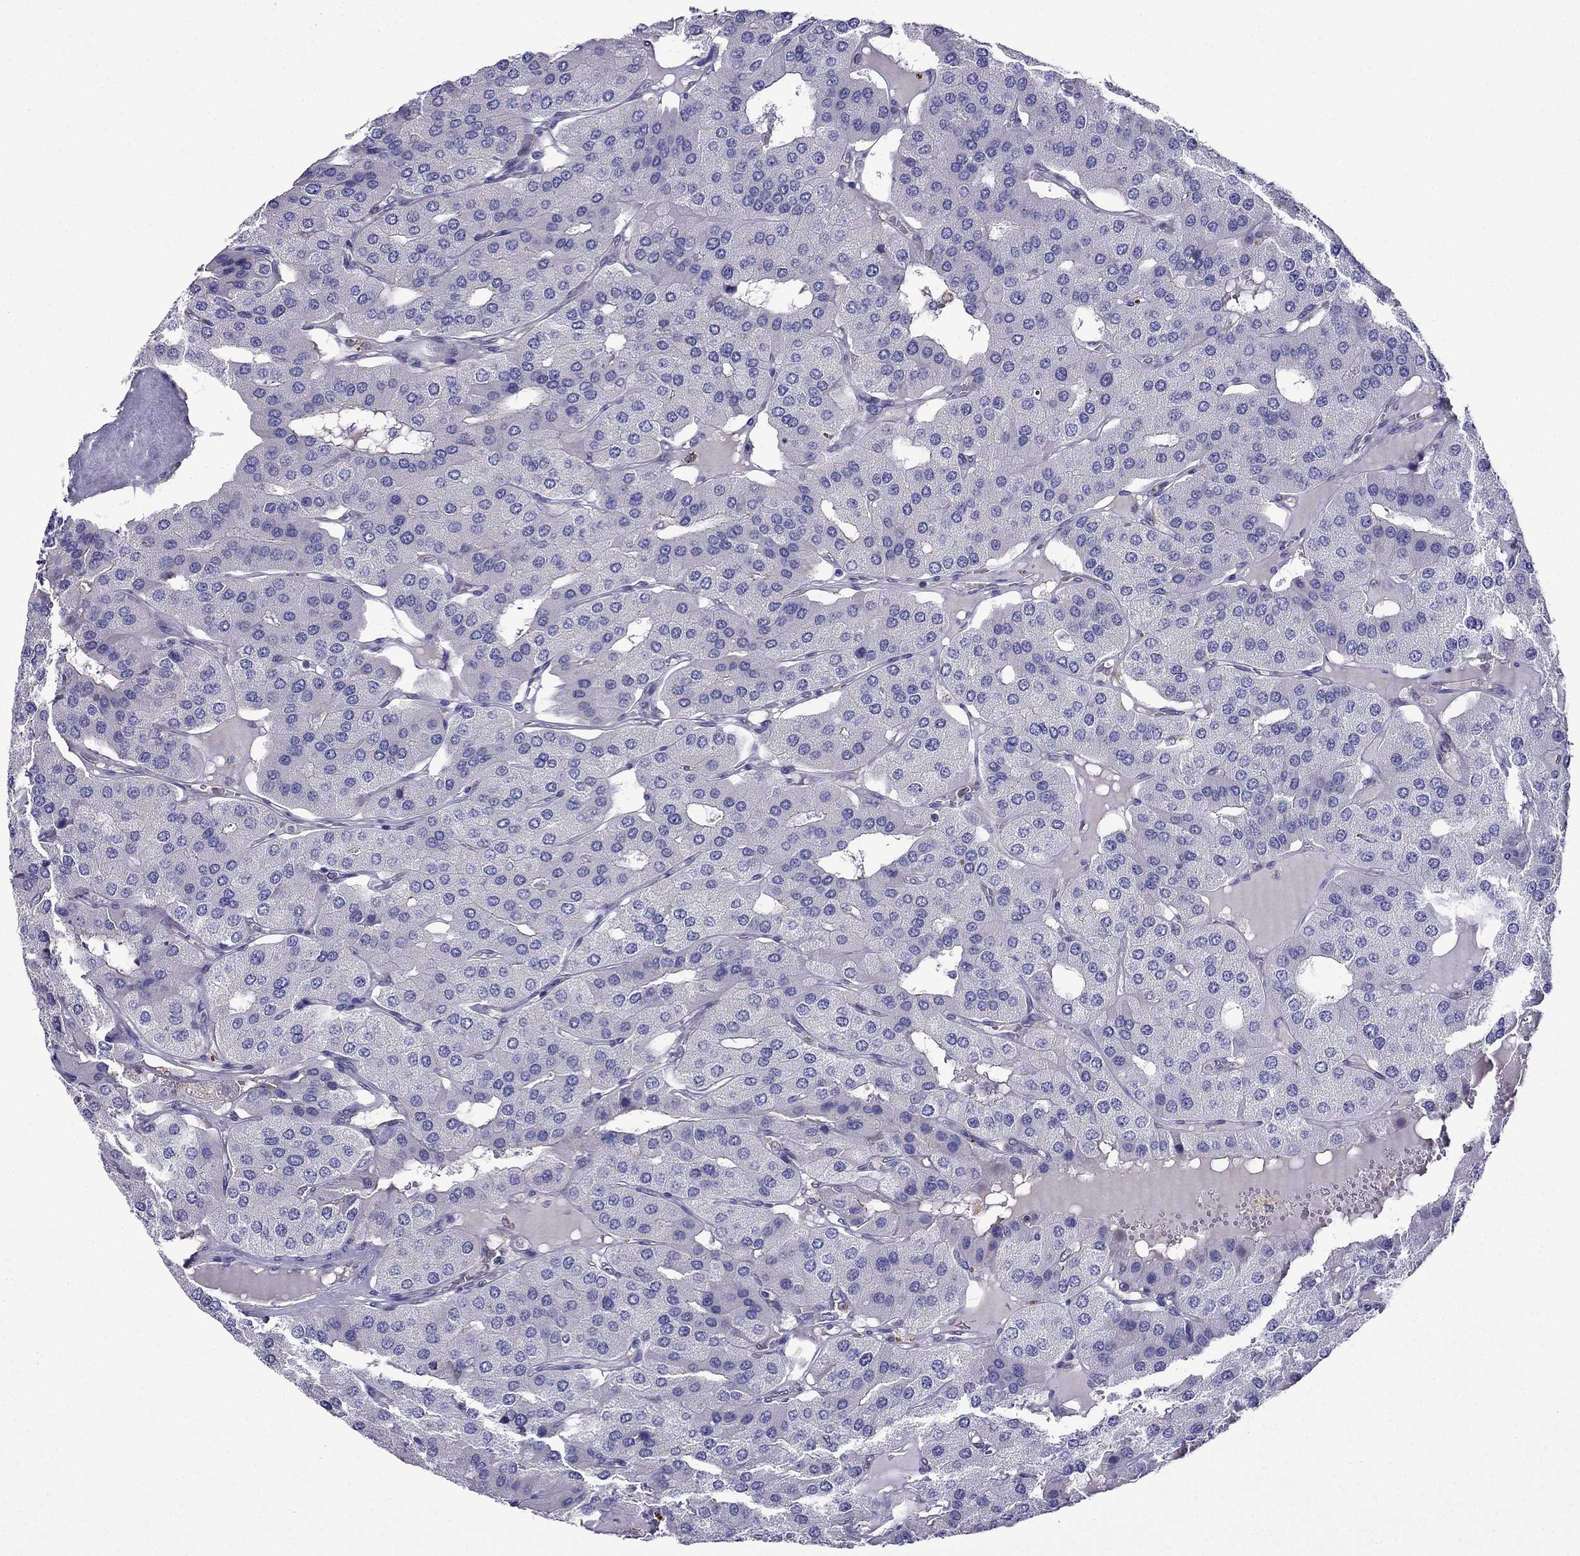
{"staining": {"intensity": "negative", "quantity": "none", "location": "none"}, "tissue": "parathyroid gland", "cell_type": "Glandular cells", "image_type": "normal", "snomed": [{"axis": "morphology", "description": "Normal tissue, NOS"}, {"axis": "morphology", "description": "Adenoma, NOS"}, {"axis": "topography", "description": "Parathyroid gland"}], "caption": "The image demonstrates no significant expression in glandular cells of parathyroid gland. Brightfield microscopy of immunohistochemistry stained with DAB (brown) and hematoxylin (blue), captured at high magnification.", "gene": "GNAL", "patient": {"sex": "female", "age": 86}}